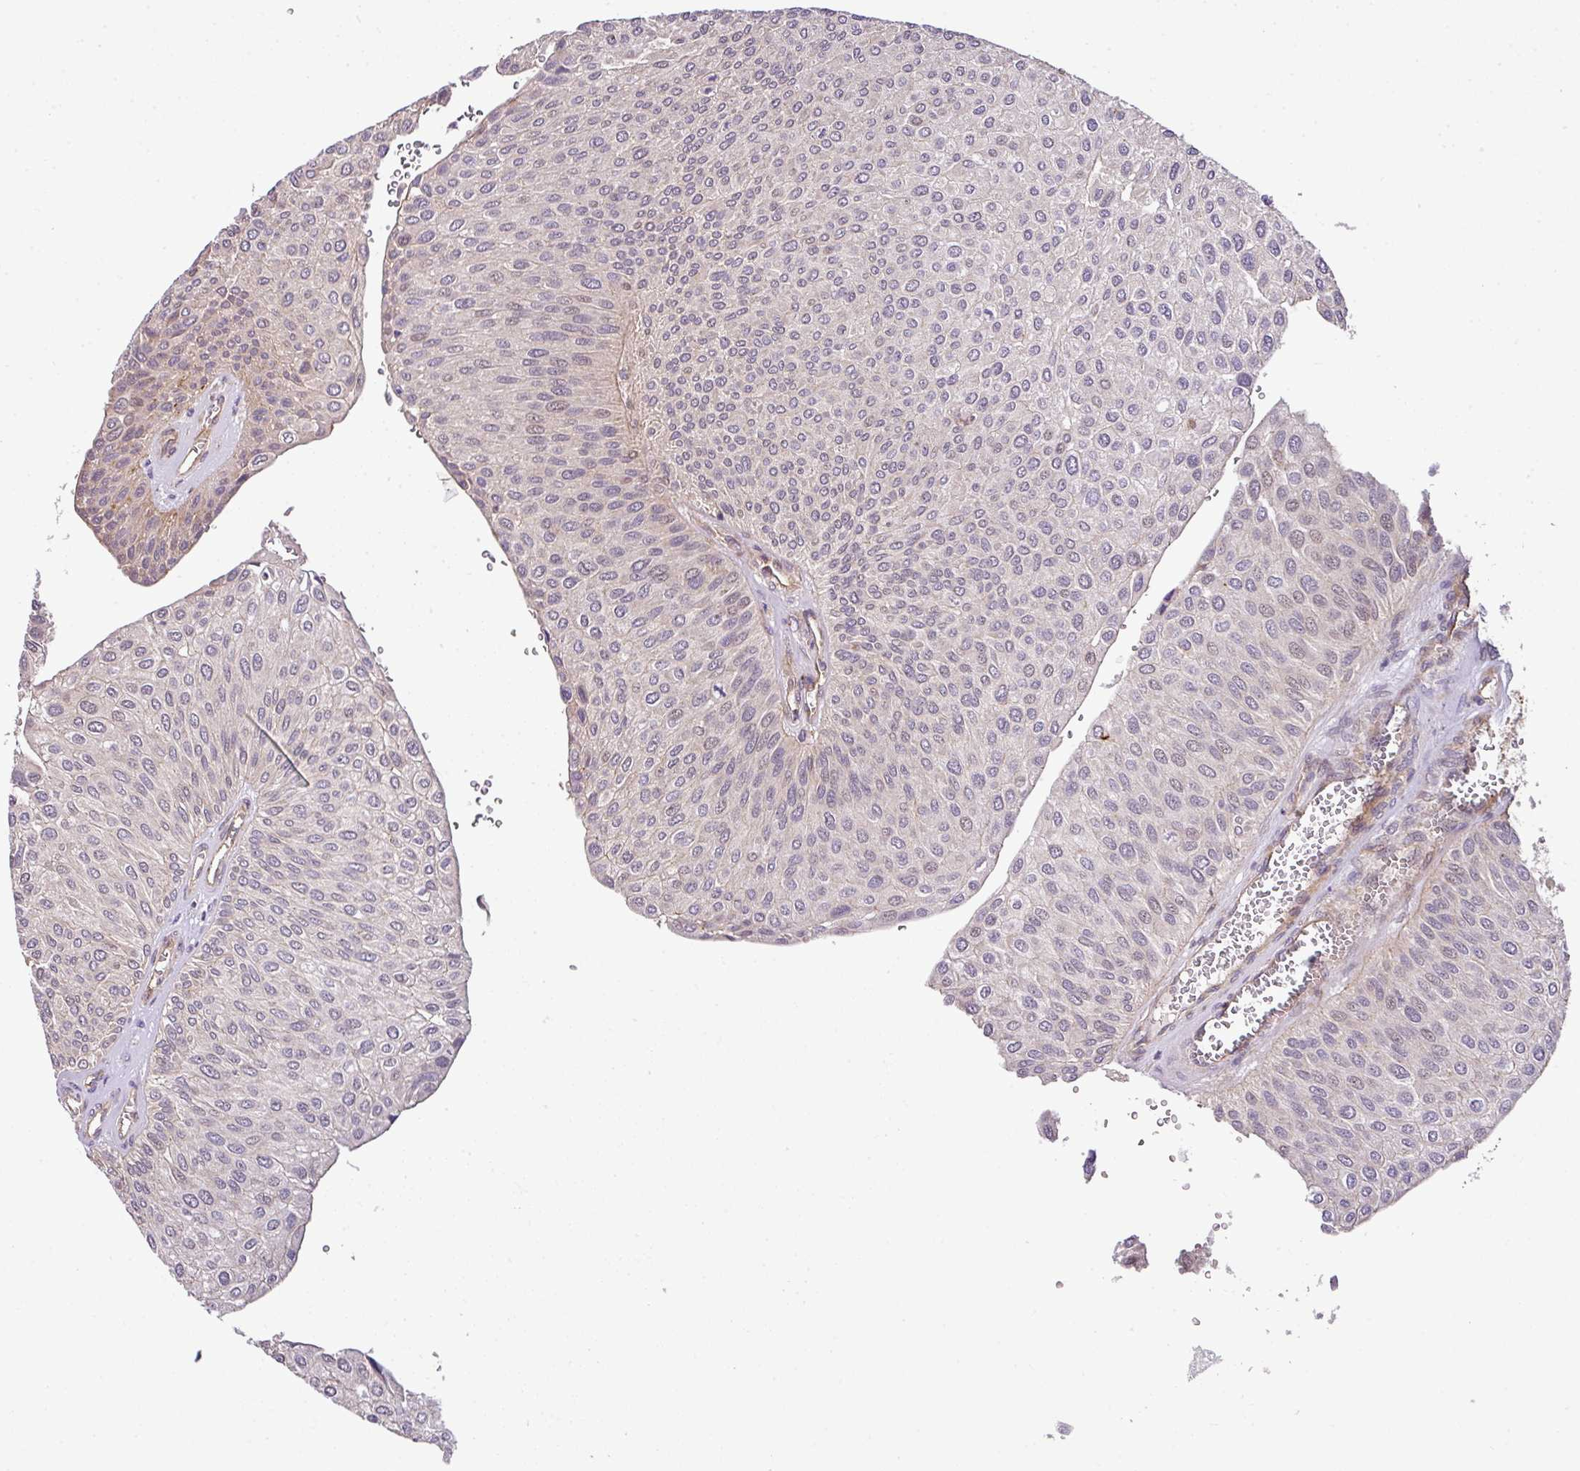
{"staining": {"intensity": "negative", "quantity": "none", "location": "none"}, "tissue": "urothelial cancer", "cell_type": "Tumor cells", "image_type": "cancer", "snomed": [{"axis": "morphology", "description": "Urothelial carcinoma, NOS"}, {"axis": "topography", "description": "Urinary bladder"}], "caption": "High power microscopy histopathology image of an IHC image of transitional cell carcinoma, revealing no significant staining in tumor cells.", "gene": "CASS4", "patient": {"sex": "male", "age": 67}}